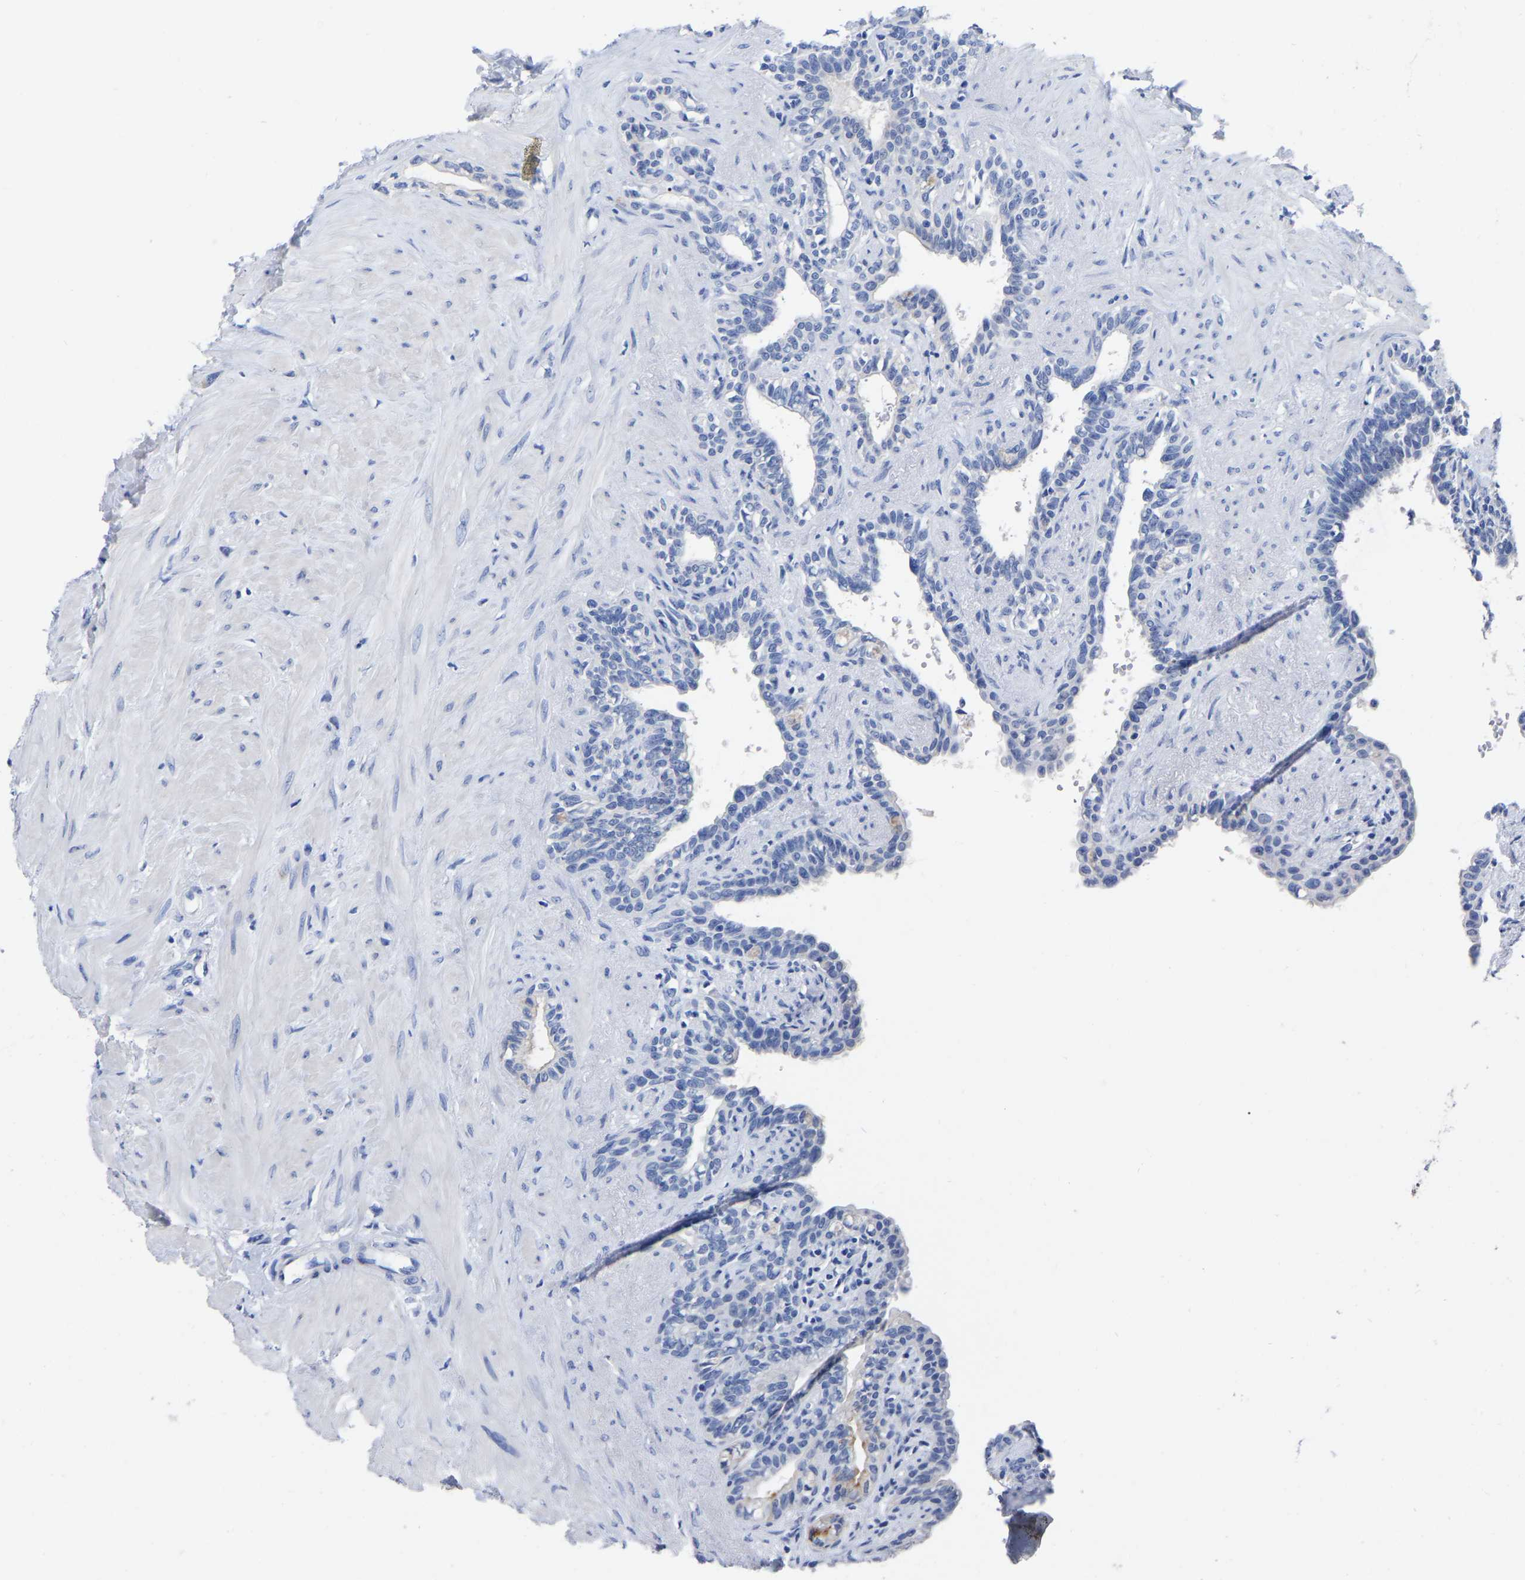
{"staining": {"intensity": "weak", "quantity": "<25%", "location": "cytoplasmic/membranous"}, "tissue": "seminal vesicle", "cell_type": "Glandular cells", "image_type": "normal", "snomed": [{"axis": "morphology", "description": "Normal tissue, NOS"}, {"axis": "morphology", "description": "Adenocarcinoma, High grade"}, {"axis": "topography", "description": "Prostate"}, {"axis": "topography", "description": "Seminal veicle"}], "caption": "This is an immunohistochemistry (IHC) image of normal human seminal vesicle. There is no staining in glandular cells.", "gene": "ANXA13", "patient": {"sex": "male", "age": 55}}